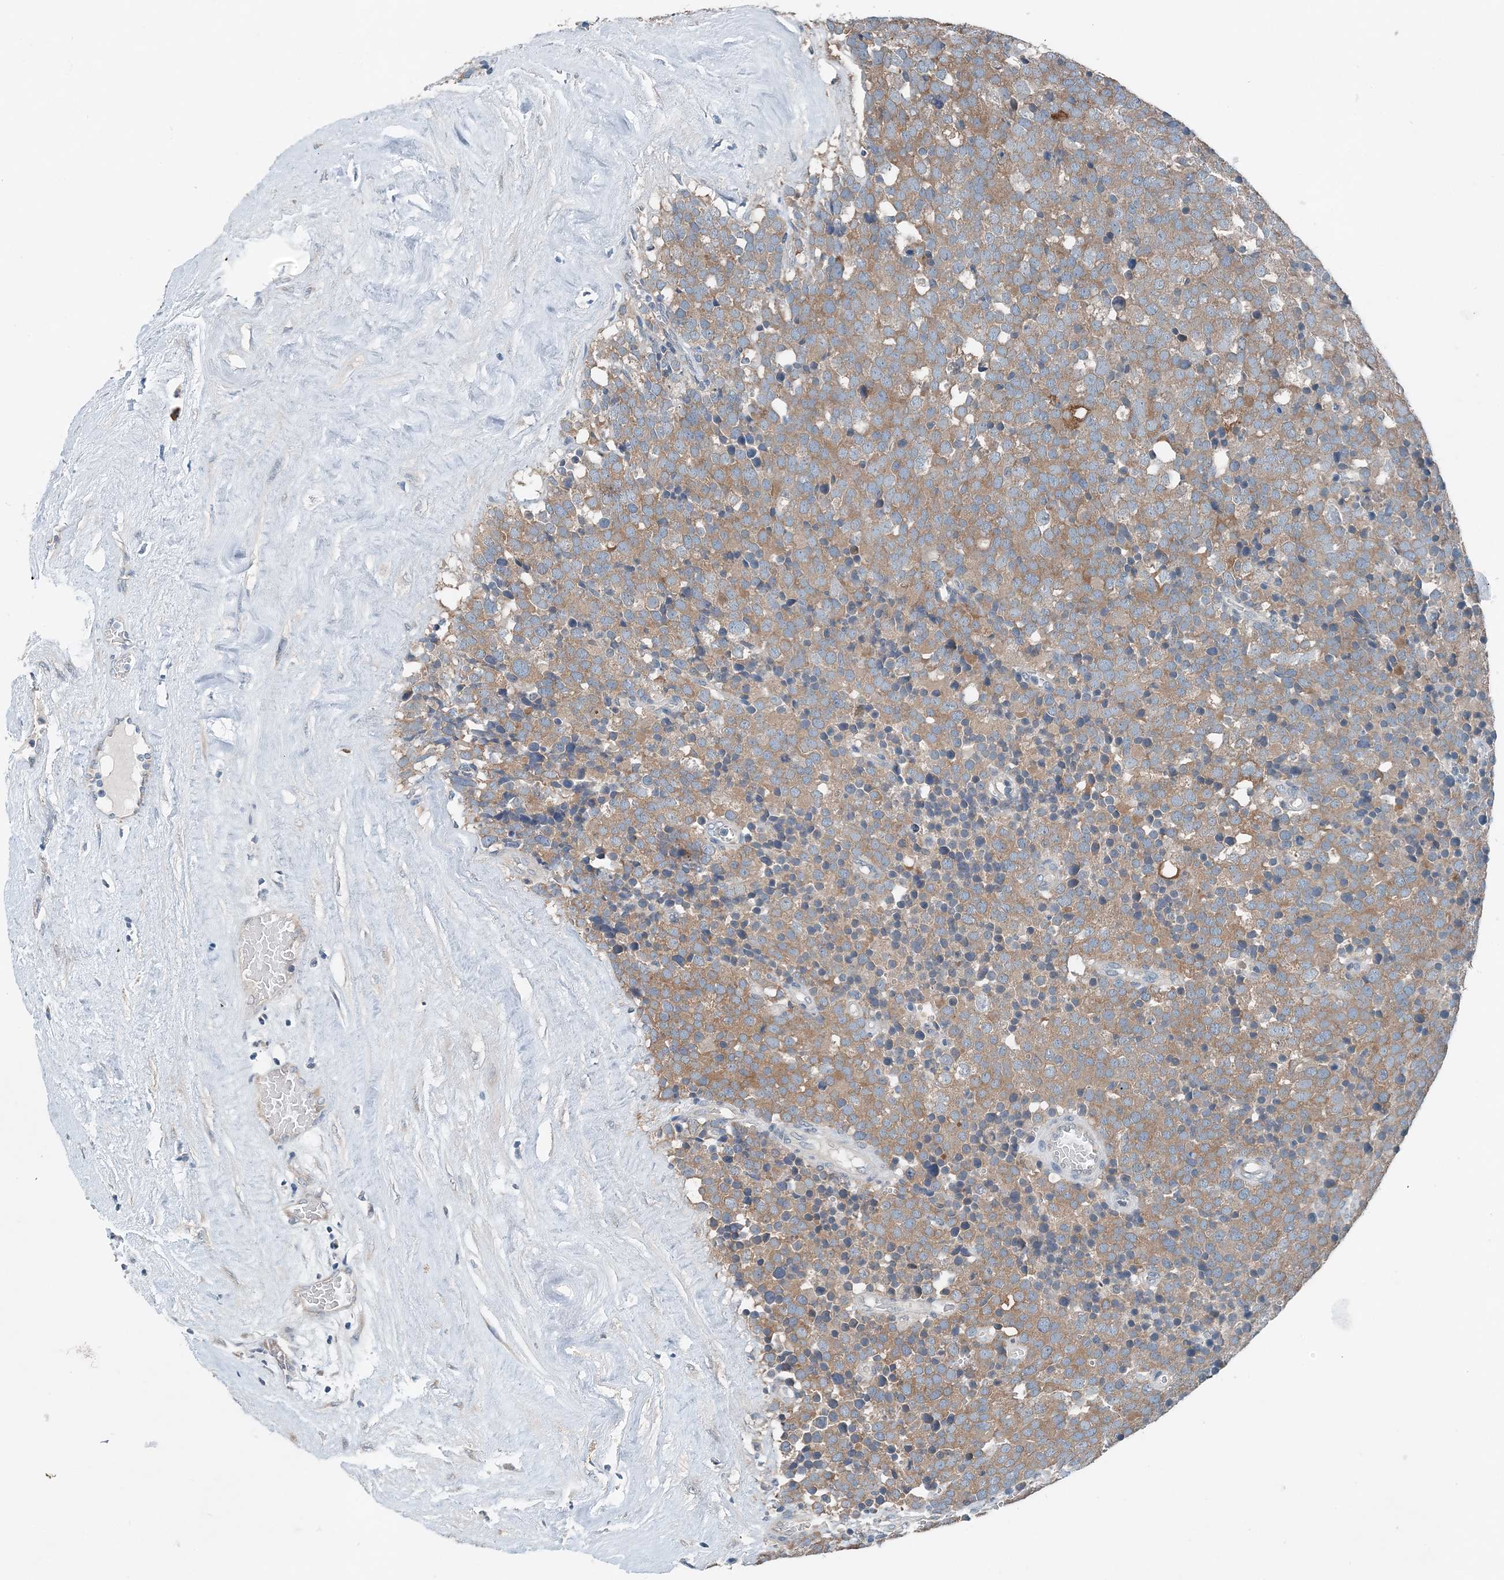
{"staining": {"intensity": "moderate", "quantity": ">75%", "location": "cytoplasmic/membranous"}, "tissue": "testis cancer", "cell_type": "Tumor cells", "image_type": "cancer", "snomed": [{"axis": "morphology", "description": "Seminoma, NOS"}, {"axis": "topography", "description": "Testis"}], "caption": "Testis cancer stained with immunohistochemistry (IHC) reveals moderate cytoplasmic/membranous expression in approximately >75% of tumor cells.", "gene": "EEF1A2", "patient": {"sex": "male", "age": 71}}